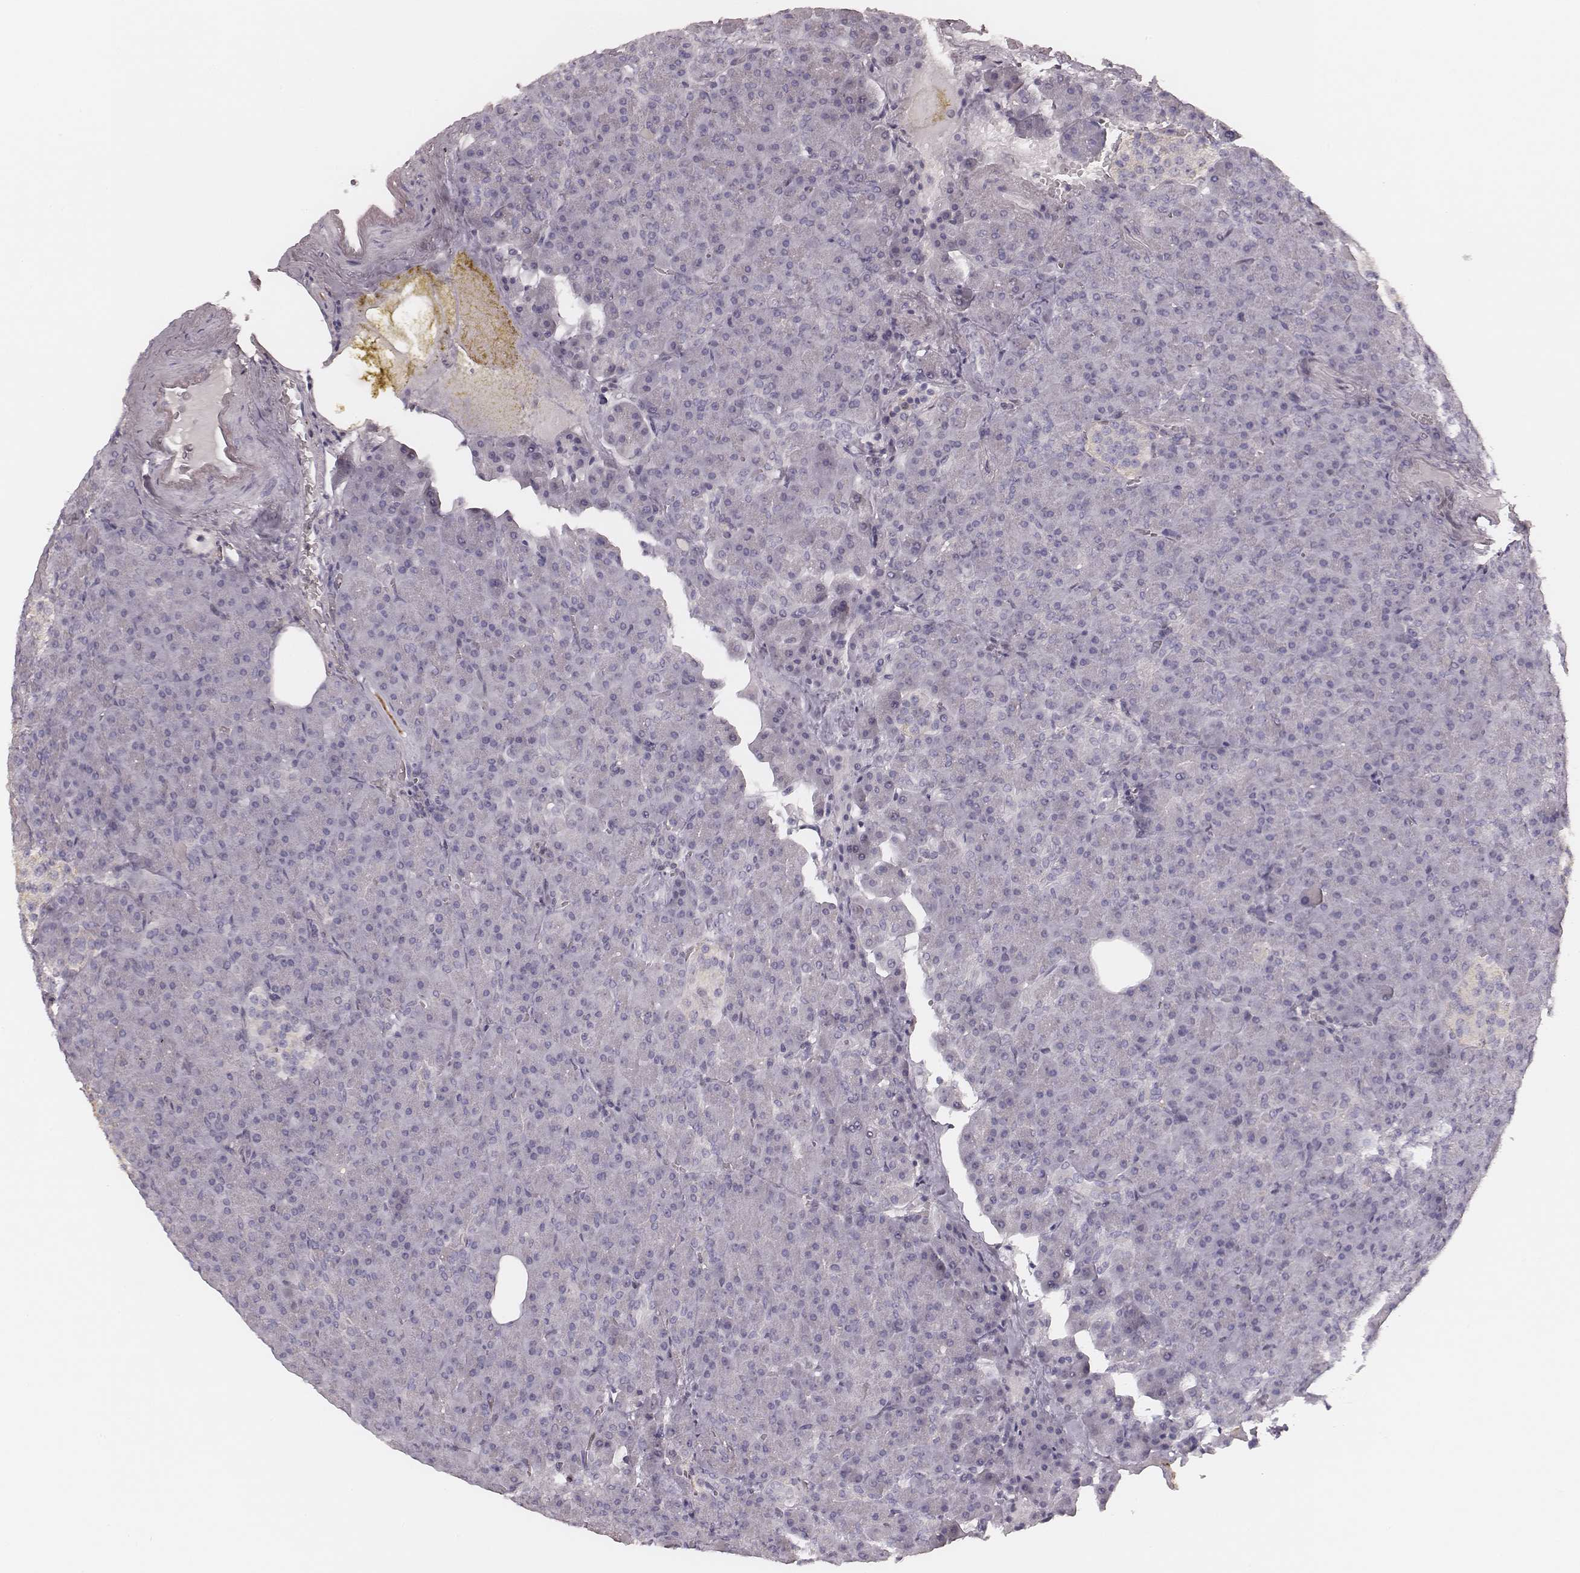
{"staining": {"intensity": "negative", "quantity": "none", "location": "none"}, "tissue": "pancreas", "cell_type": "Exocrine glandular cells", "image_type": "normal", "snomed": [{"axis": "morphology", "description": "Normal tissue, NOS"}, {"axis": "topography", "description": "Pancreas"}], "caption": "High magnification brightfield microscopy of unremarkable pancreas stained with DAB (3,3'-diaminobenzidine) (brown) and counterstained with hematoxylin (blue): exocrine glandular cells show no significant expression. (IHC, brightfield microscopy, high magnification).", "gene": "MSX1", "patient": {"sex": "female", "age": 74}}